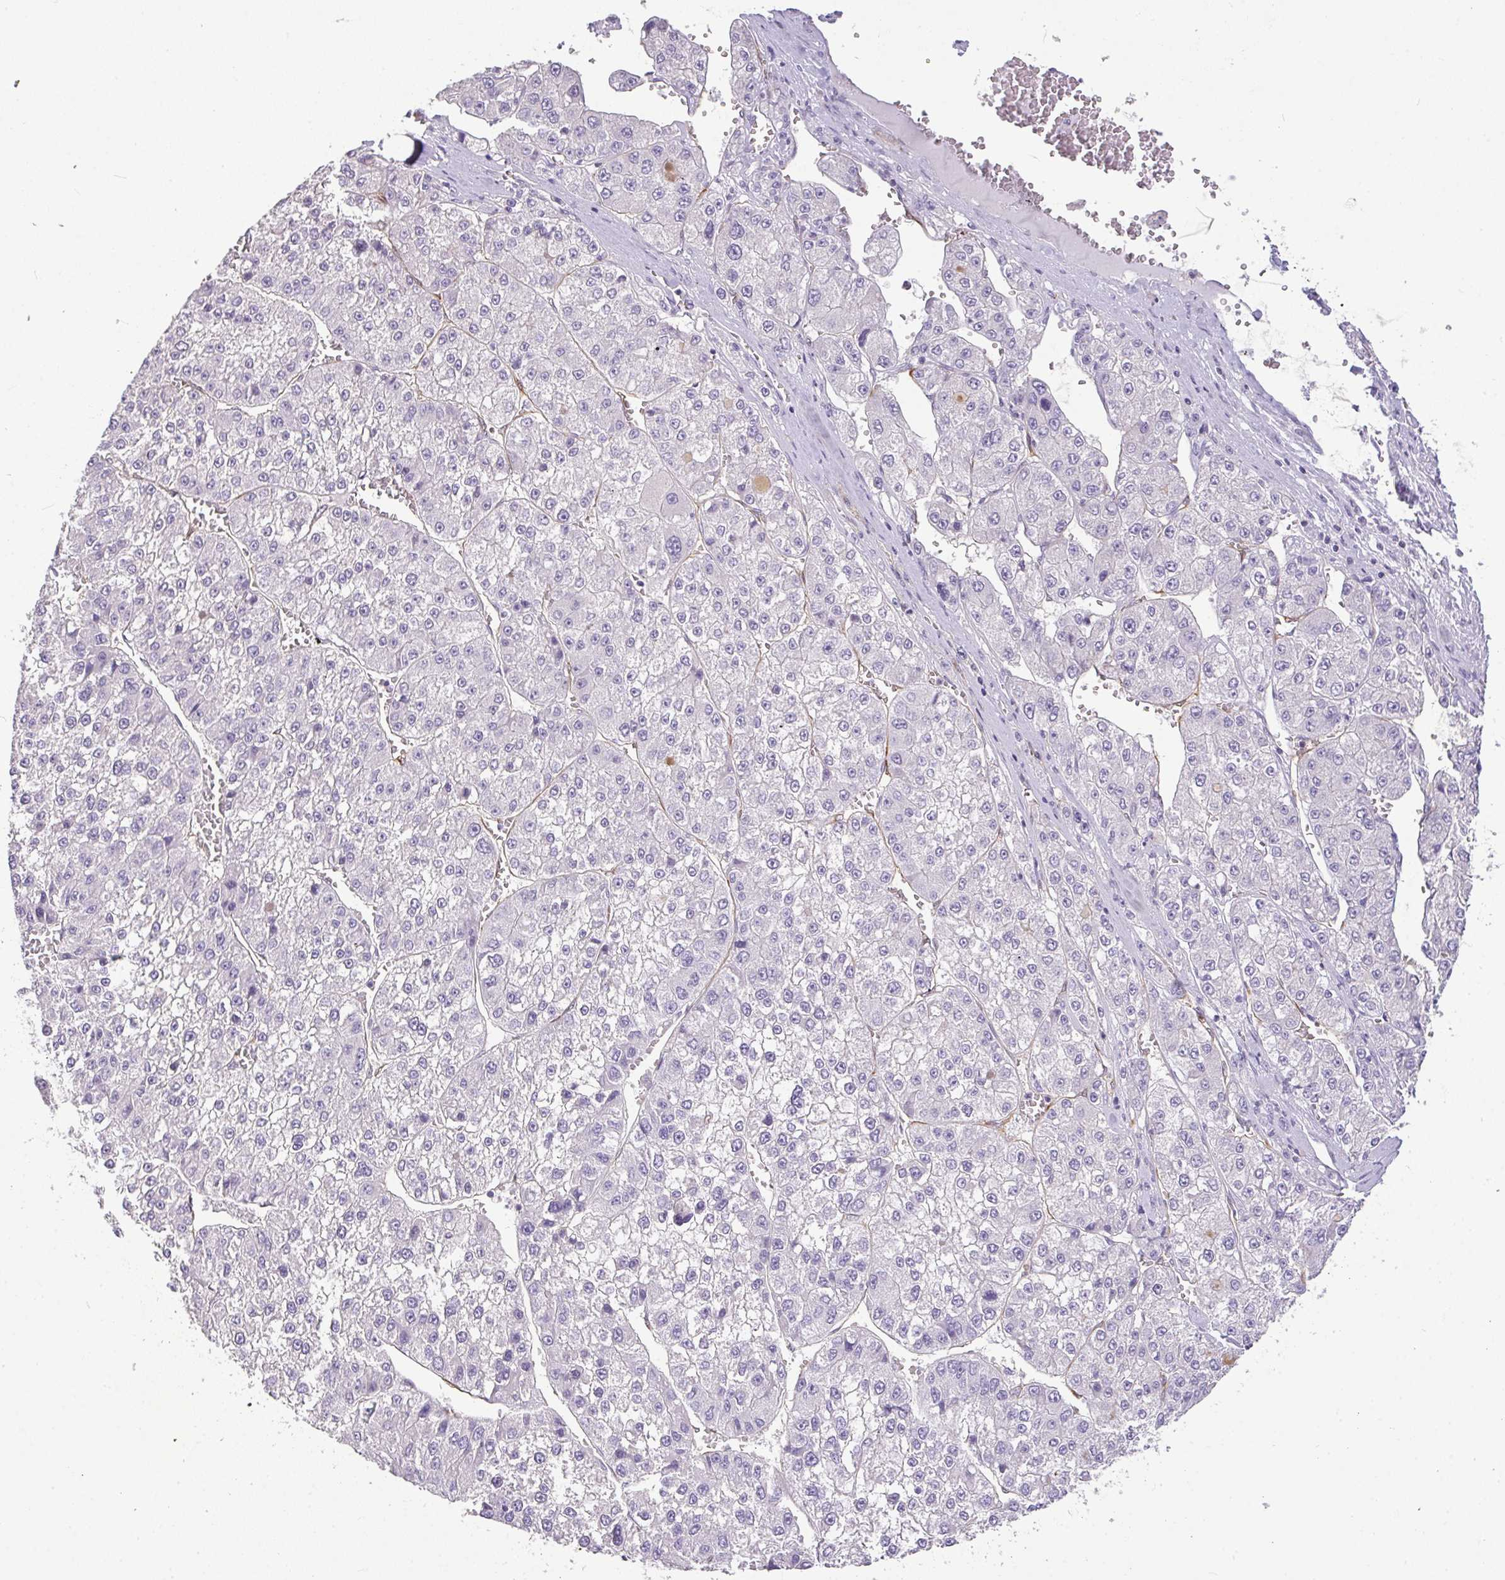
{"staining": {"intensity": "negative", "quantity": "none", "location": "none"}, "tissue": "liver cancer", "cell_type": "Tumor cells", "image_type": "cancer", "snomed": [{"axis": "morphology", "description": "Carcinoma, Hepatocellular, NOS"}, {"axis": "topography", "description": "Liver"}], "caption": "DAB immunohistochemical staining of human hepatocellular carcinoma (liver) displays no significant expression in tumor cells.", "gene": "LIPE", "patient": {"sex": "female", "age": 73}}